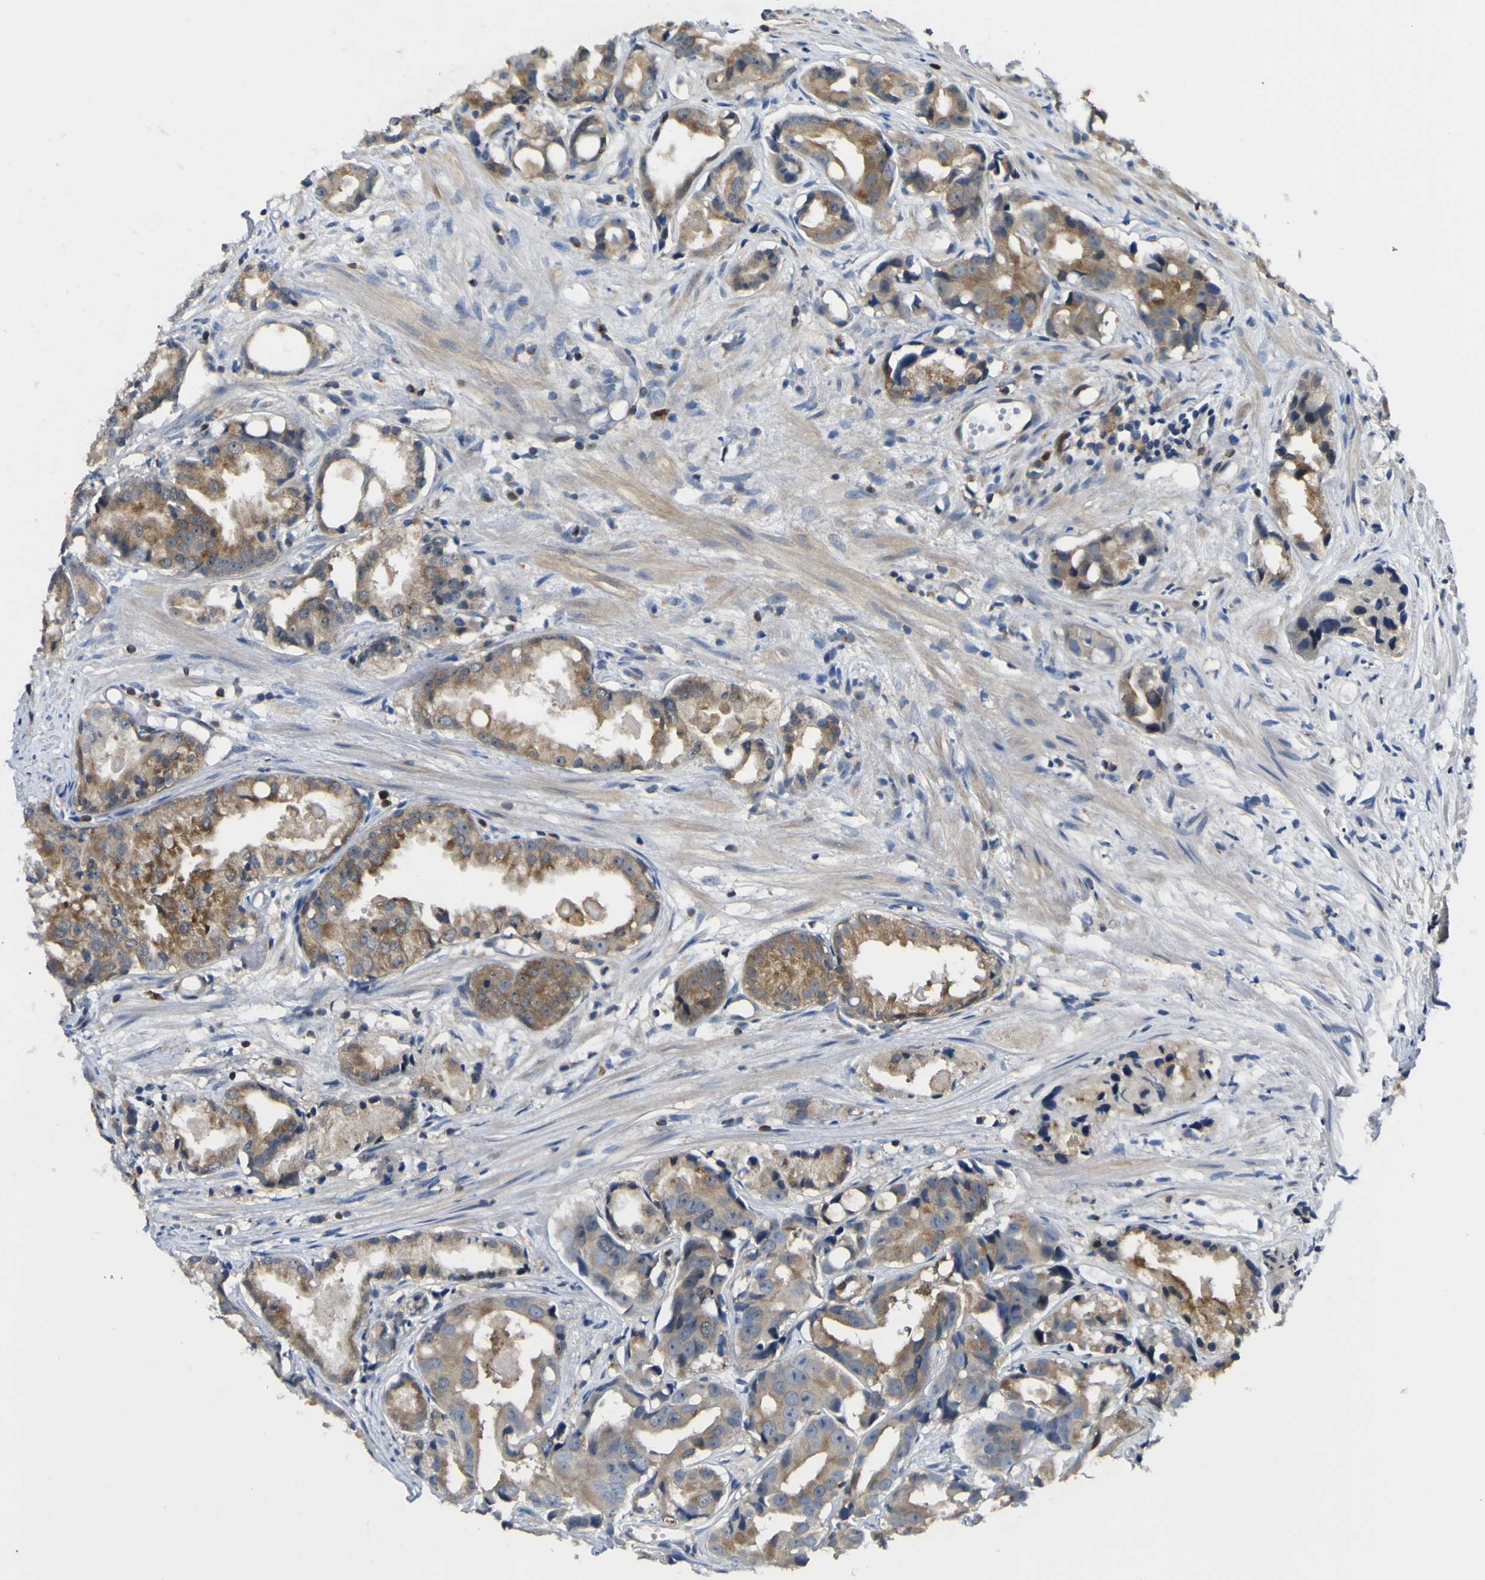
{"staining": {"intensity": "moderate", "quantity": ">75%", "location": "cytoplasmic/membranous"}, "tissue": "prostate cancer", "cell_type": "Tumor cells", "image_type": "cancer", "snomed": [{"axis": "morphology", "description": "Adenocarcinoma, Low grade"}, {"axis": "topography", "description": "Prostate"}], "caption": "Moderate cytoplasmic/membranous protein positivity is seen in approximately >75% of tumor cells in adenocarcinoma (low-grade) (prostate). (Stains: DAB (3,3'-diaminobenzidine) in brown, nuclei in blue, Microscopy: brightfield microscopy at high magnification).", "gene": "EML2", "patient": {"sex": "male", "age": 72}}